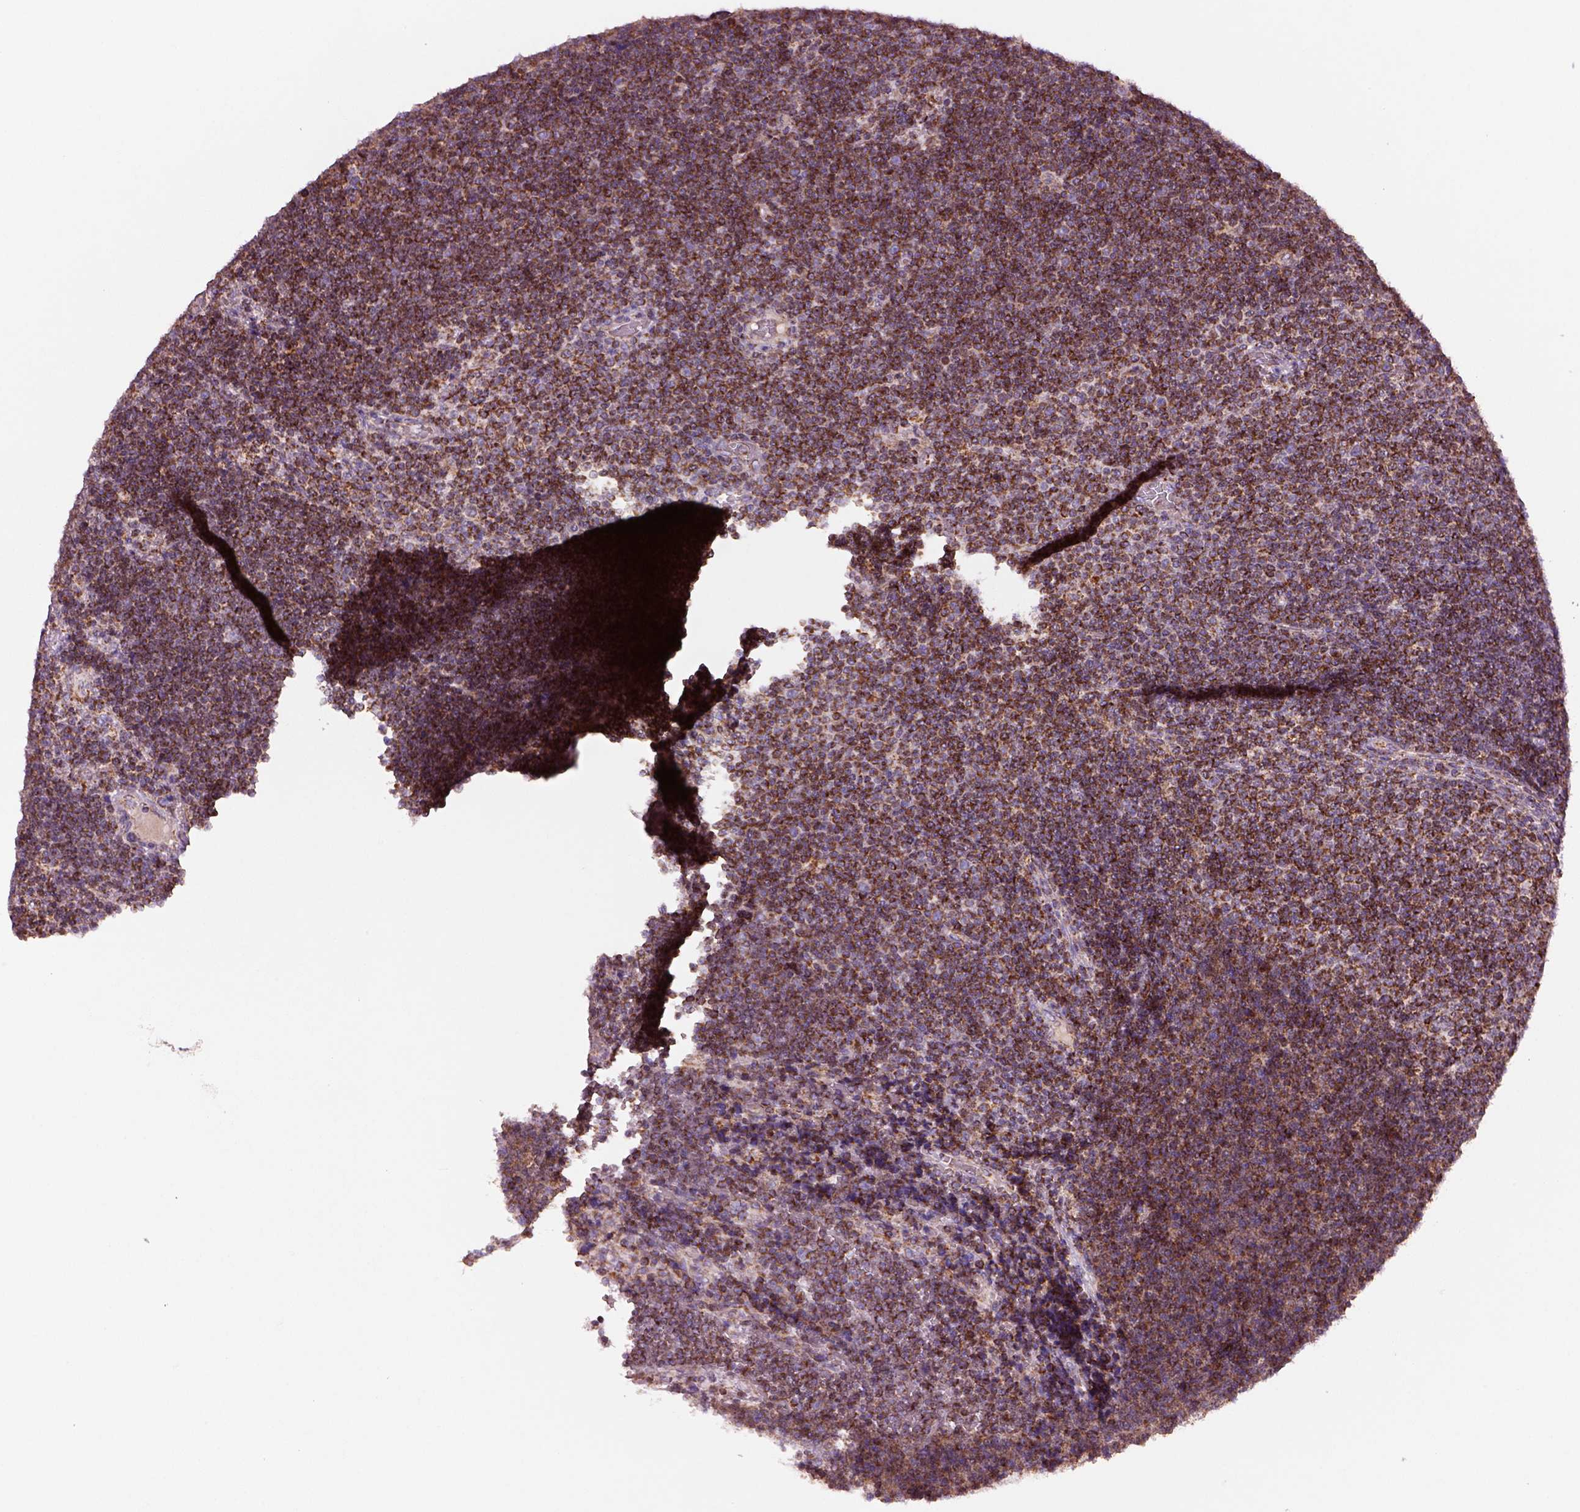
{"staining": {"intensity": "strong", "quantity": ">75%", "location": "cytoplasmic/membranous"}, "tissue": "lymphoma", "cell_type": "Tumor cells", "image_type": "cancer", "snomed": [{"axis": "morphology", "description": "Malignant lymphoma, non-Hodgkin's type, Low grade"}, {"axis": "topography", "description": "Brain"}], "caption": "Immunohistochemistry micrograph of low-grade malignant lymphoma, non-Hodgkin's type stained for a protein (brown), which reveals high levels of strong cytoplasmic/membranous positivity in about >75% of tumor cells.", "gene": "SLC25A24", "patient": {"sex": "female", "age": 66}}